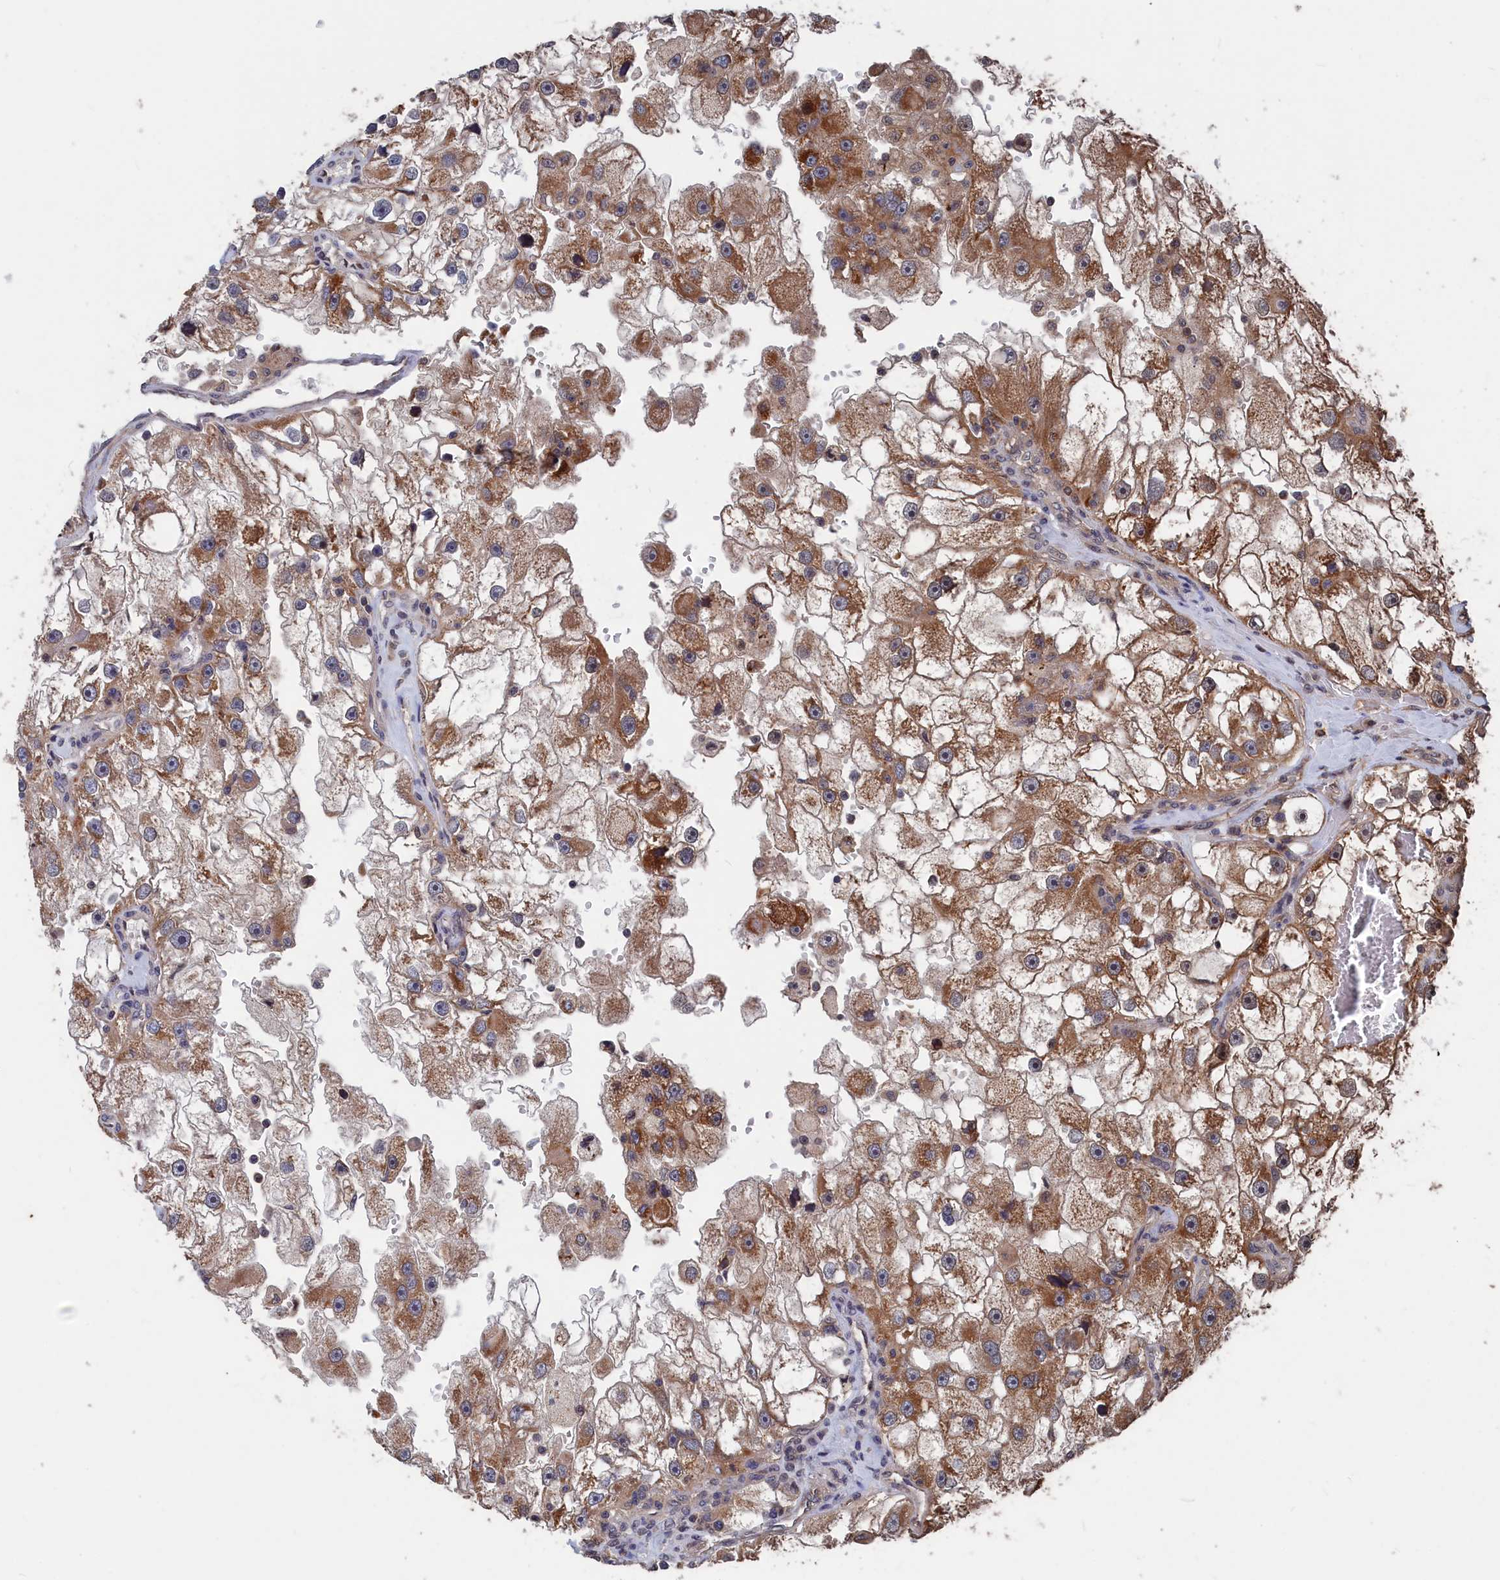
{"staining": {"intensity": "moderate", "quantity": ">75%", "location": "cytoplasmic/membranous"}, "tissue": "renal cancer", "cell_type": "Tumor cells", "image_type": "cancer", "snomed": [{"axis": "morphology", "description": "Adenocarcinoma, NOS"}, {"axis": "topography", "description": "Kidney"}], "caption": "Renal adenocarcinoma stained with a protein marker displays moderate staining in tumor cells.", "gene": "PDE12", "patient": {"sex": "male", "age": 63}}